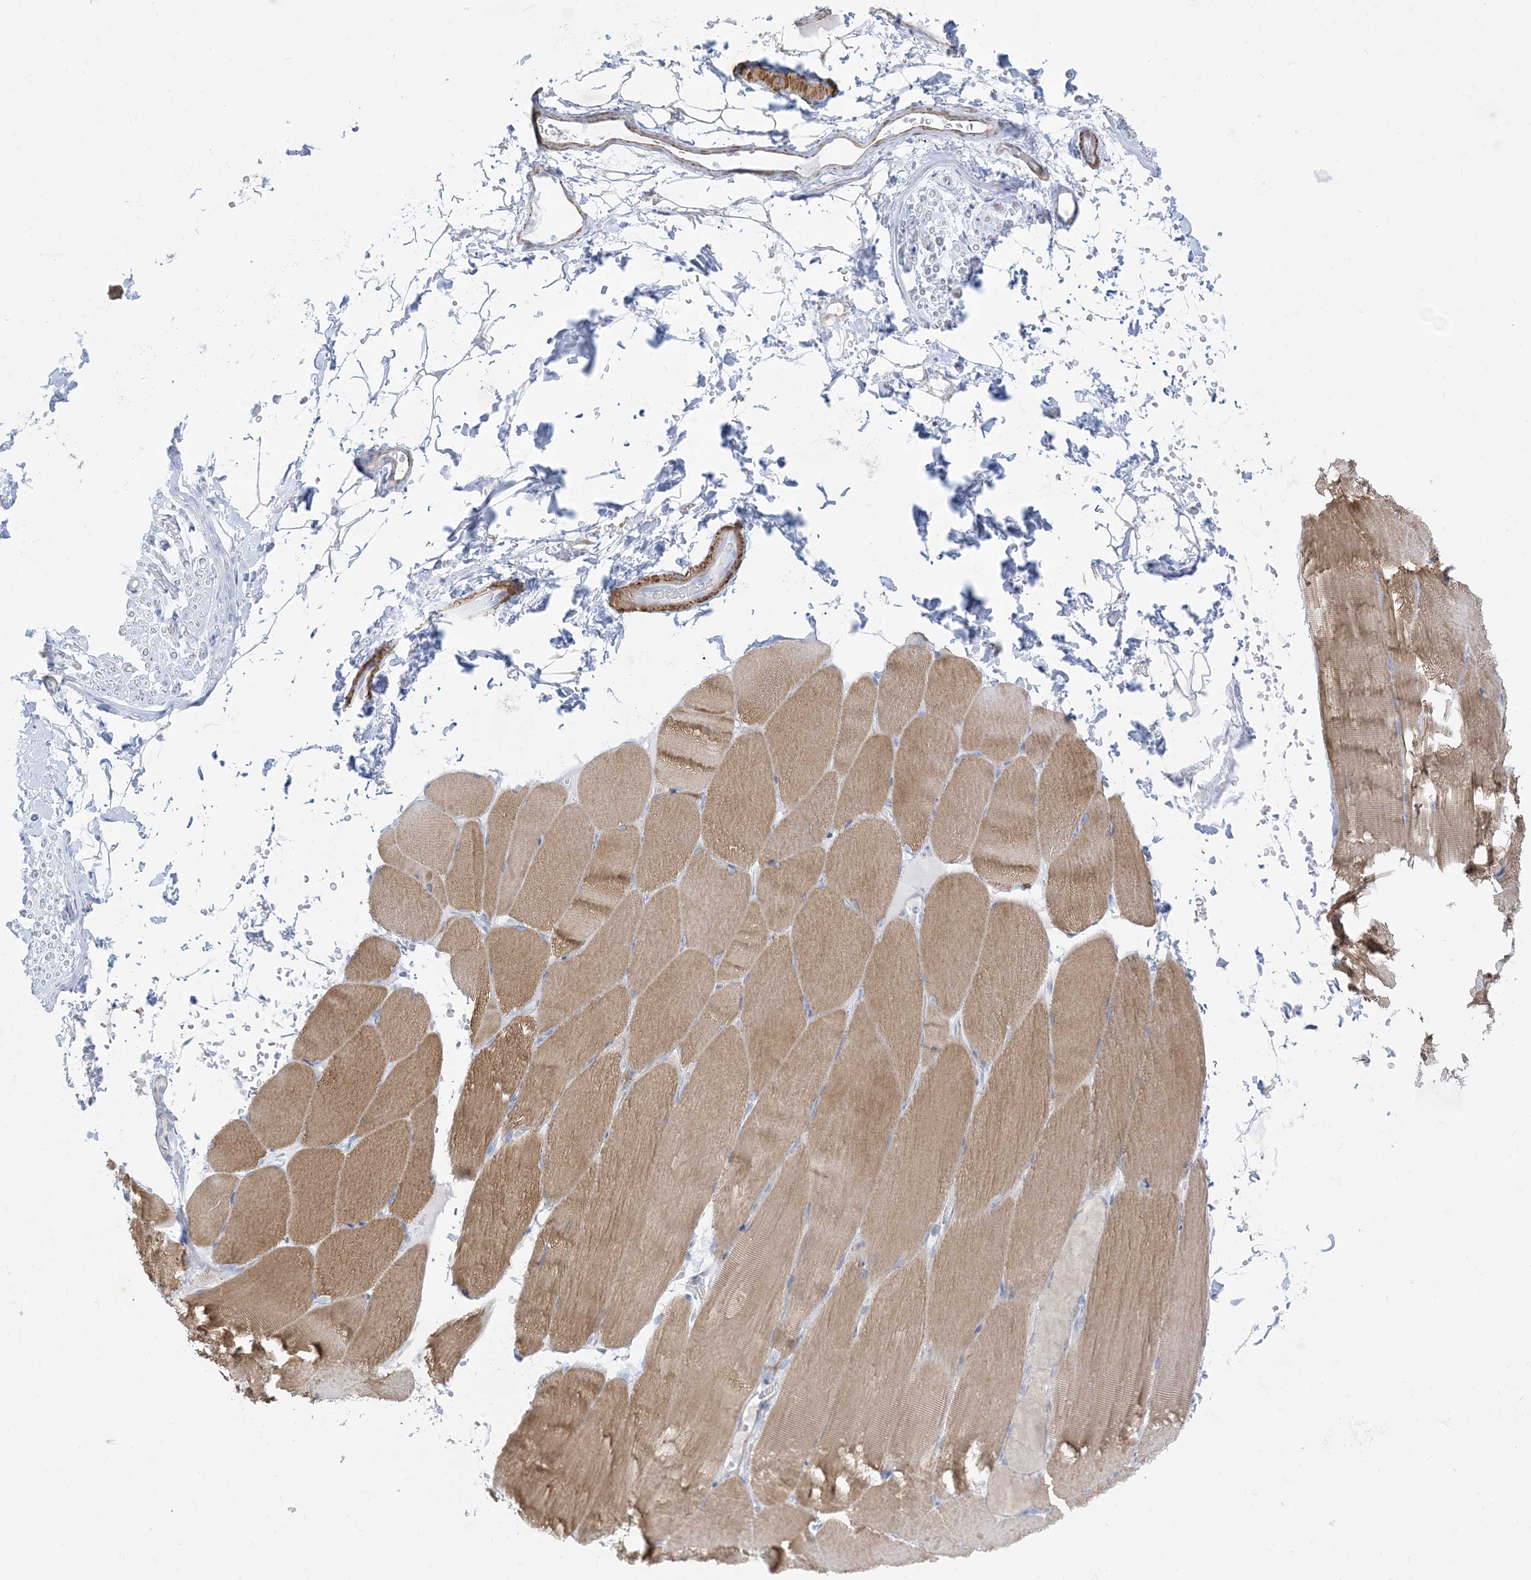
{"staining": {"intensity": "moderate", "quantity": ">75%", "location": "cytoplasmic/membranous"}, "tissue": "skeletal muscle", "cell_type": "Myocytes", "image_type": "normal", "snomed": [{"axis": "morphology", "description": "Normal tissue, NOS"}, {"axis": "topography", "description": "Skeletal muscle"}, {"axis": "topography", "description": "Parathyroid gland"}], "caption": "Protein staining of benign skeletal muscle exhibits moderate cytoplasmic/membranous staining in about >75% of myocytes. Using DAB (brown) and hematoxylin (blue) stains, captured at high magnification using brightfield microscopy.", "gene": "MARS2", "patient": {"sex": "female", "age": 37}}